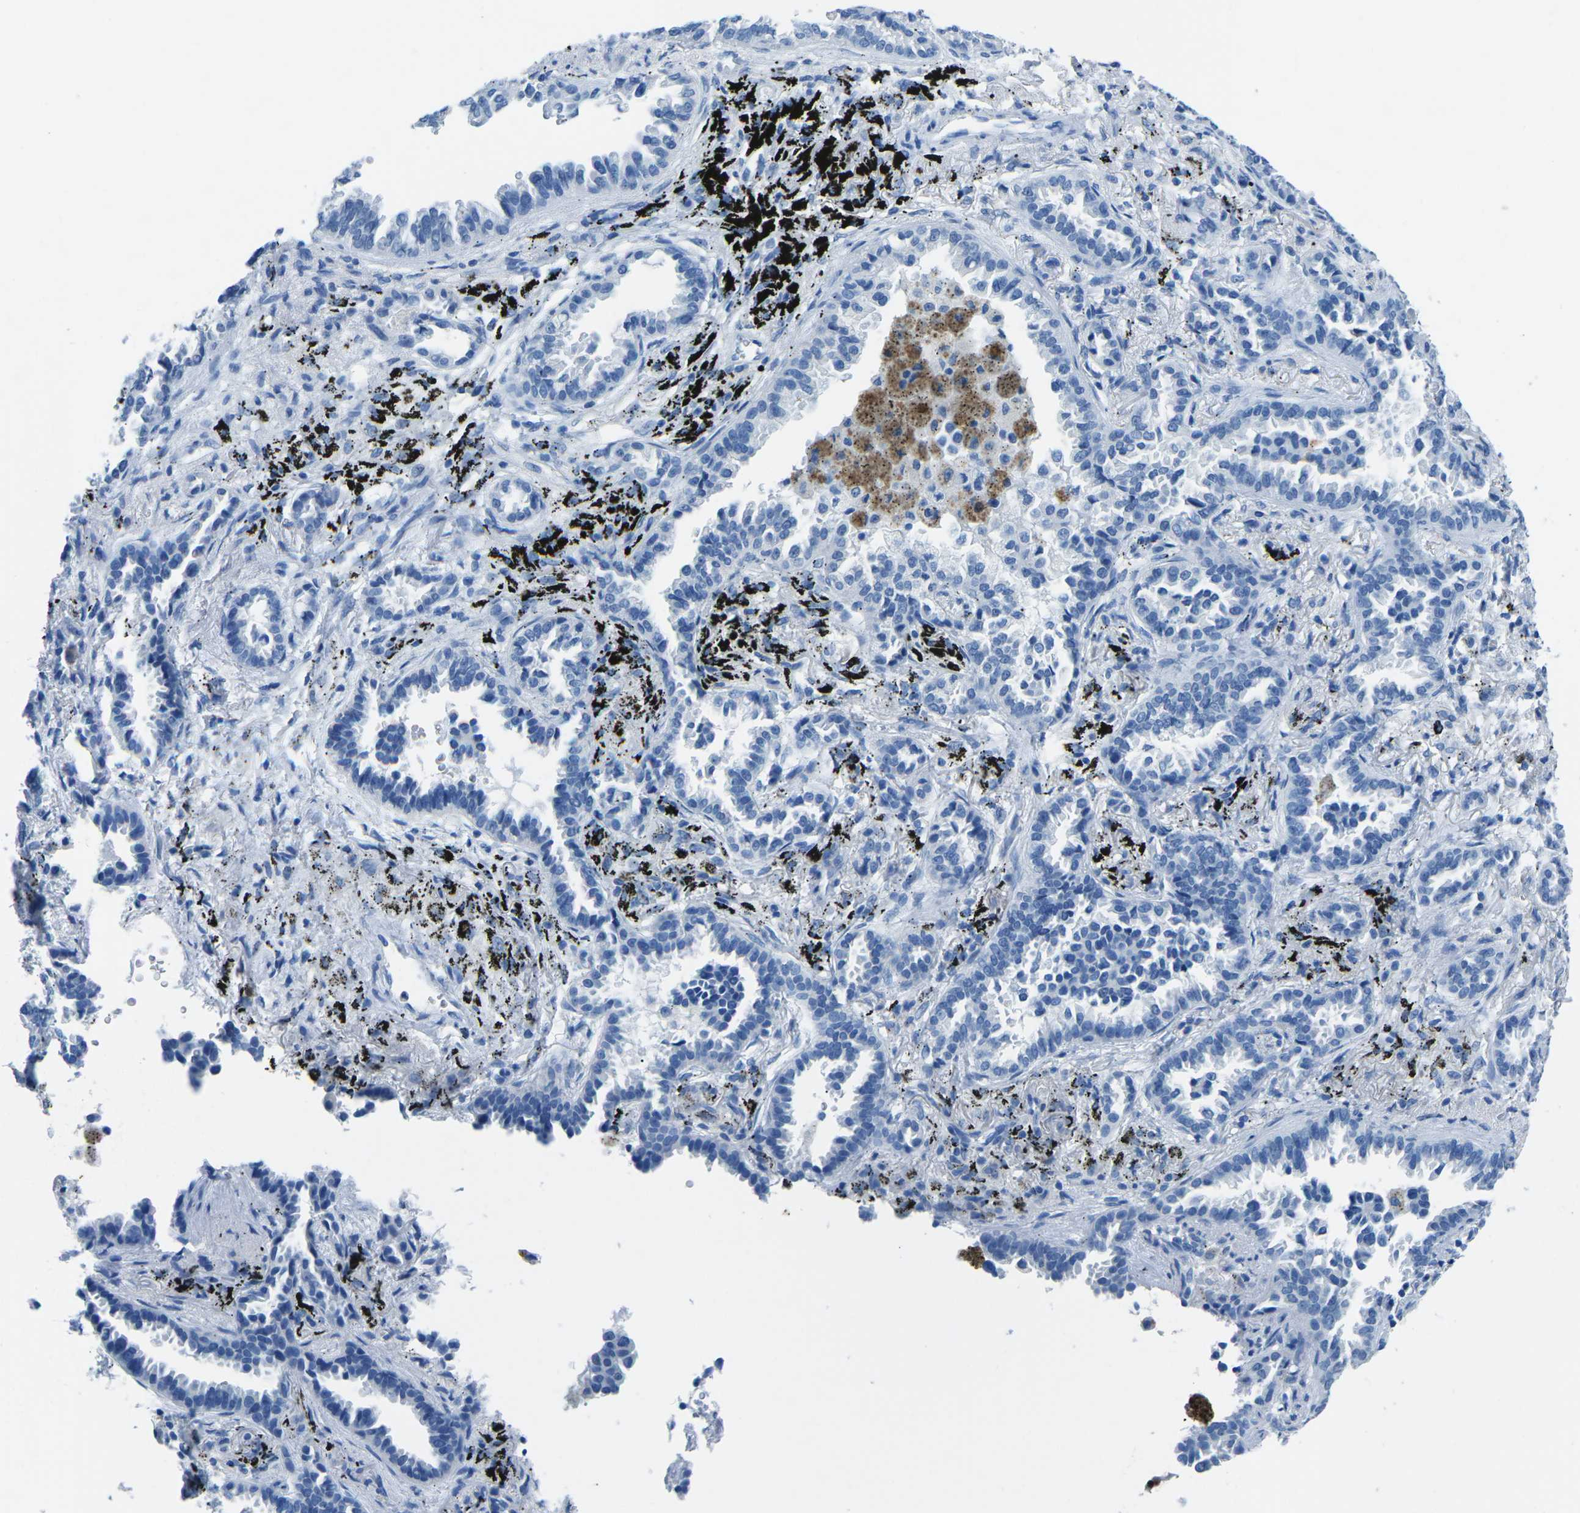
{"staining": {"intensity": "negative", "quantity": "none", "location": "none"}, "tissue": "lung cancer", "cell_type": "Tumor cells", "image_type": "cancer", "snomed": [{"axis": "morphology", "description": "Normal tissue, NOS"}, {"axis": "morphology", "description": "Adenocarcinoma, NOS"}, {"axis": "topography", "description": "Lung"}], "caption": "A high-resolution photomicrograph shows immunohistochemistry staining of adenocarcinoma (lung), which demonstrates no significant positivity in tumor cells.", "gene": "MYH8", "patient": {"sex": "male", "age": 59}}